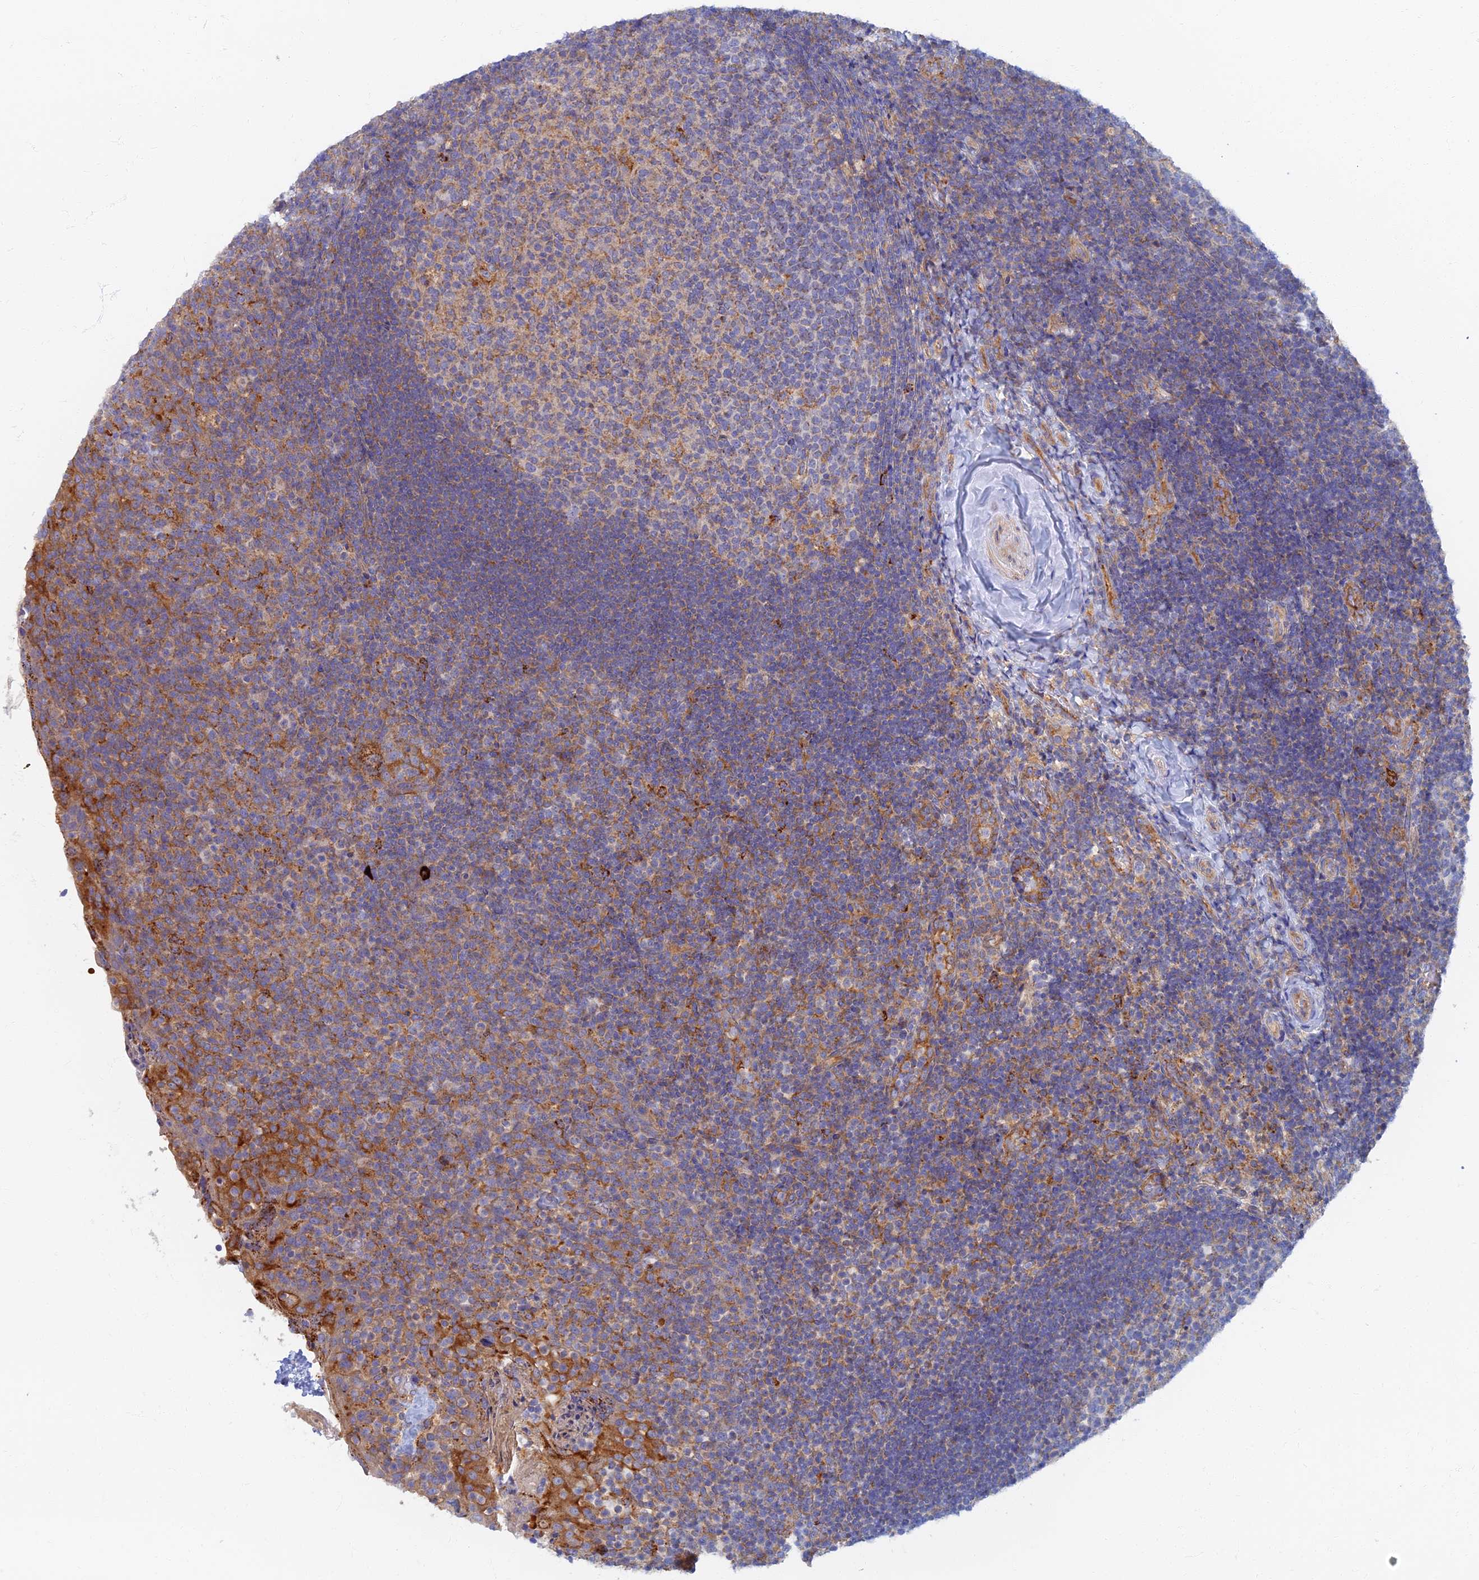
{"staining": {"intensity": "negative", "quantity": "none", "location": "none"}, "tissue": "tonsil", "cell_type": "Germinal center cells", "image_type": "normal", "snomed": [{"axis": "morphology", "description": "Normal tissue, NOS"}, {"axis": "topography", "description": "Tonsil"}], "caption": "Image shows no protein positivity in germinal center cells of benign tonsil.", "gene": "TMEM44", "patient": {"sex": "female", "age": 10}}